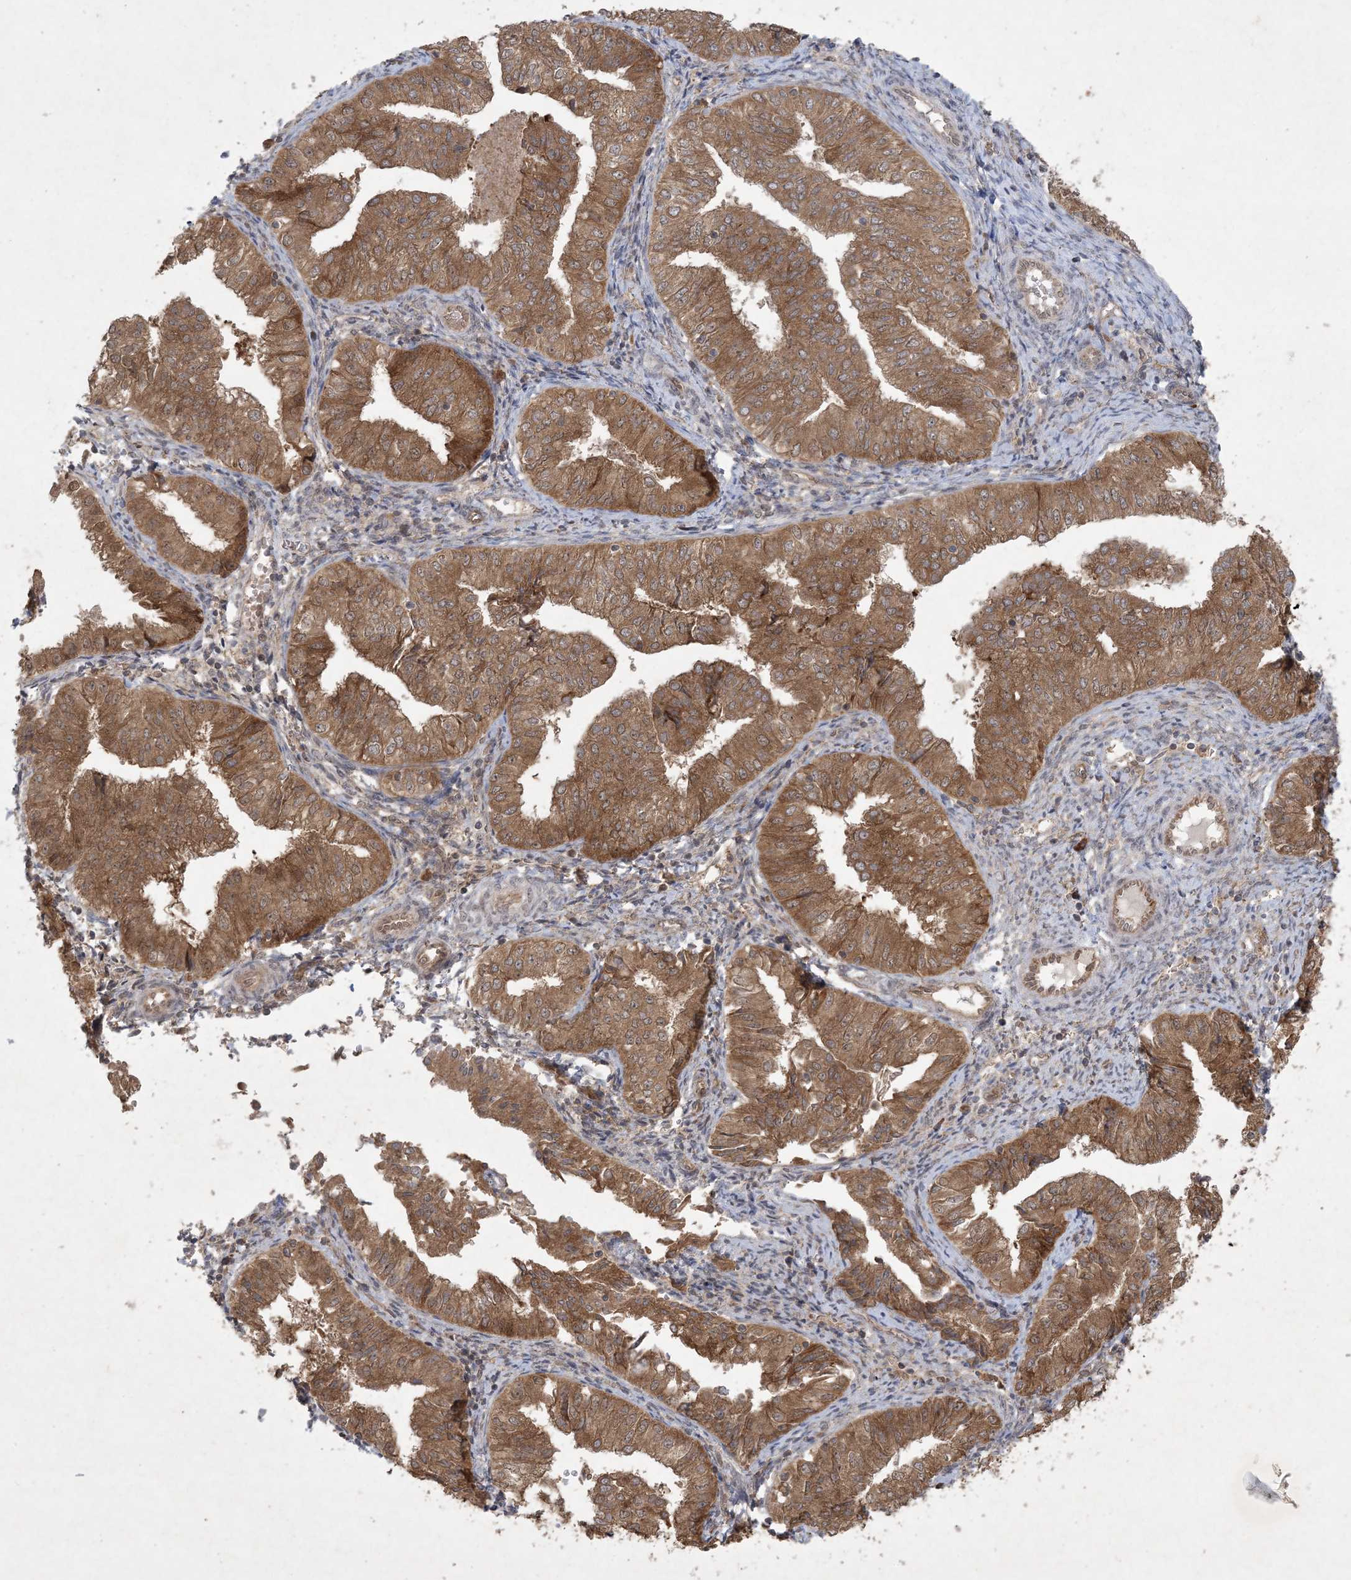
{"staining": {"intensity": "strong", "quantity": ">75%", "location": "cytoplasmic/membranous,nuclear"}, "tissue": "endometrial cancer", "cell_type": "Tumor cells", "image_type": "cancer", "snomed": [{"axis": "morphology", "description": "Normal tissue, NOS"}, {"axis": "morphology", "description": "Adenocarcinoma, NOS"}, {"axis": "topography", "description": "Endometrium"}], "caption": "Immunohistochemical staining of endometrial cancer (adenocarcinoma) reveals strong cytoplasmic/membranous and nuclear protein positivity in approximately >75% of tumor cells.", "gene": "NRBP2", "patient": {"sex": "female", "age": 53}}